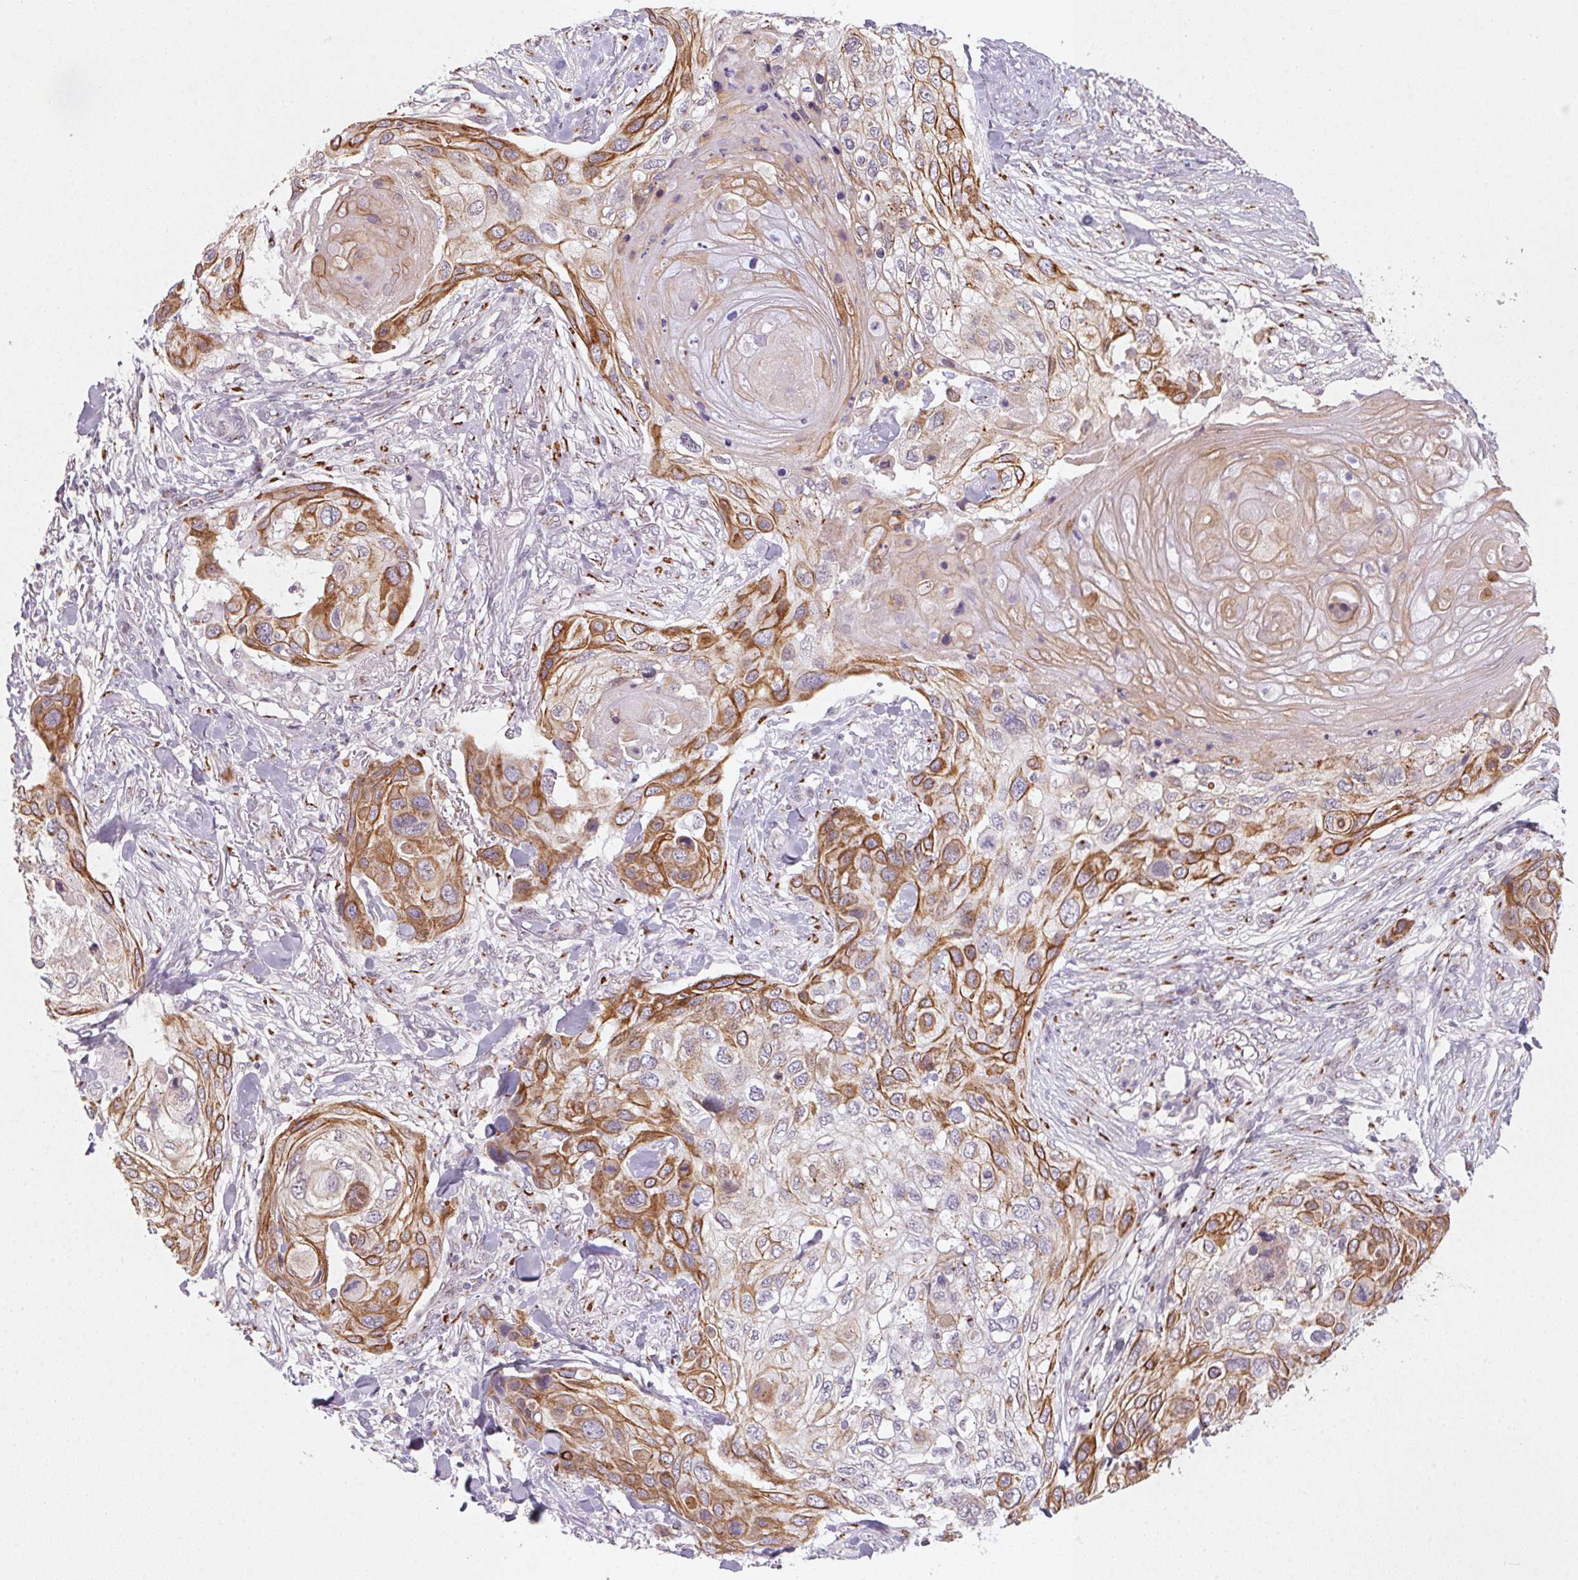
{"staining": {"intensity": "moderate", "quantity": ">75%", "location": "cytoplasmic/membranous"}, "tissue": "skin cancer", "cell_type": "Tumor cells", "image_type": "cancer", "snomed": [{"axis": "morphology", "description": "Squamous cell carcinoma, NOS"}, {"axis": "topography", "description": "Skin"}], "caption": "Immunohistochemistry of human skin cancer reveals medium levels of moderate cytoplasmic/membranous expression in about >75% of tumor cells.", "gene": "RAB22A", "patient": {"sex": "female", "age": 87}}